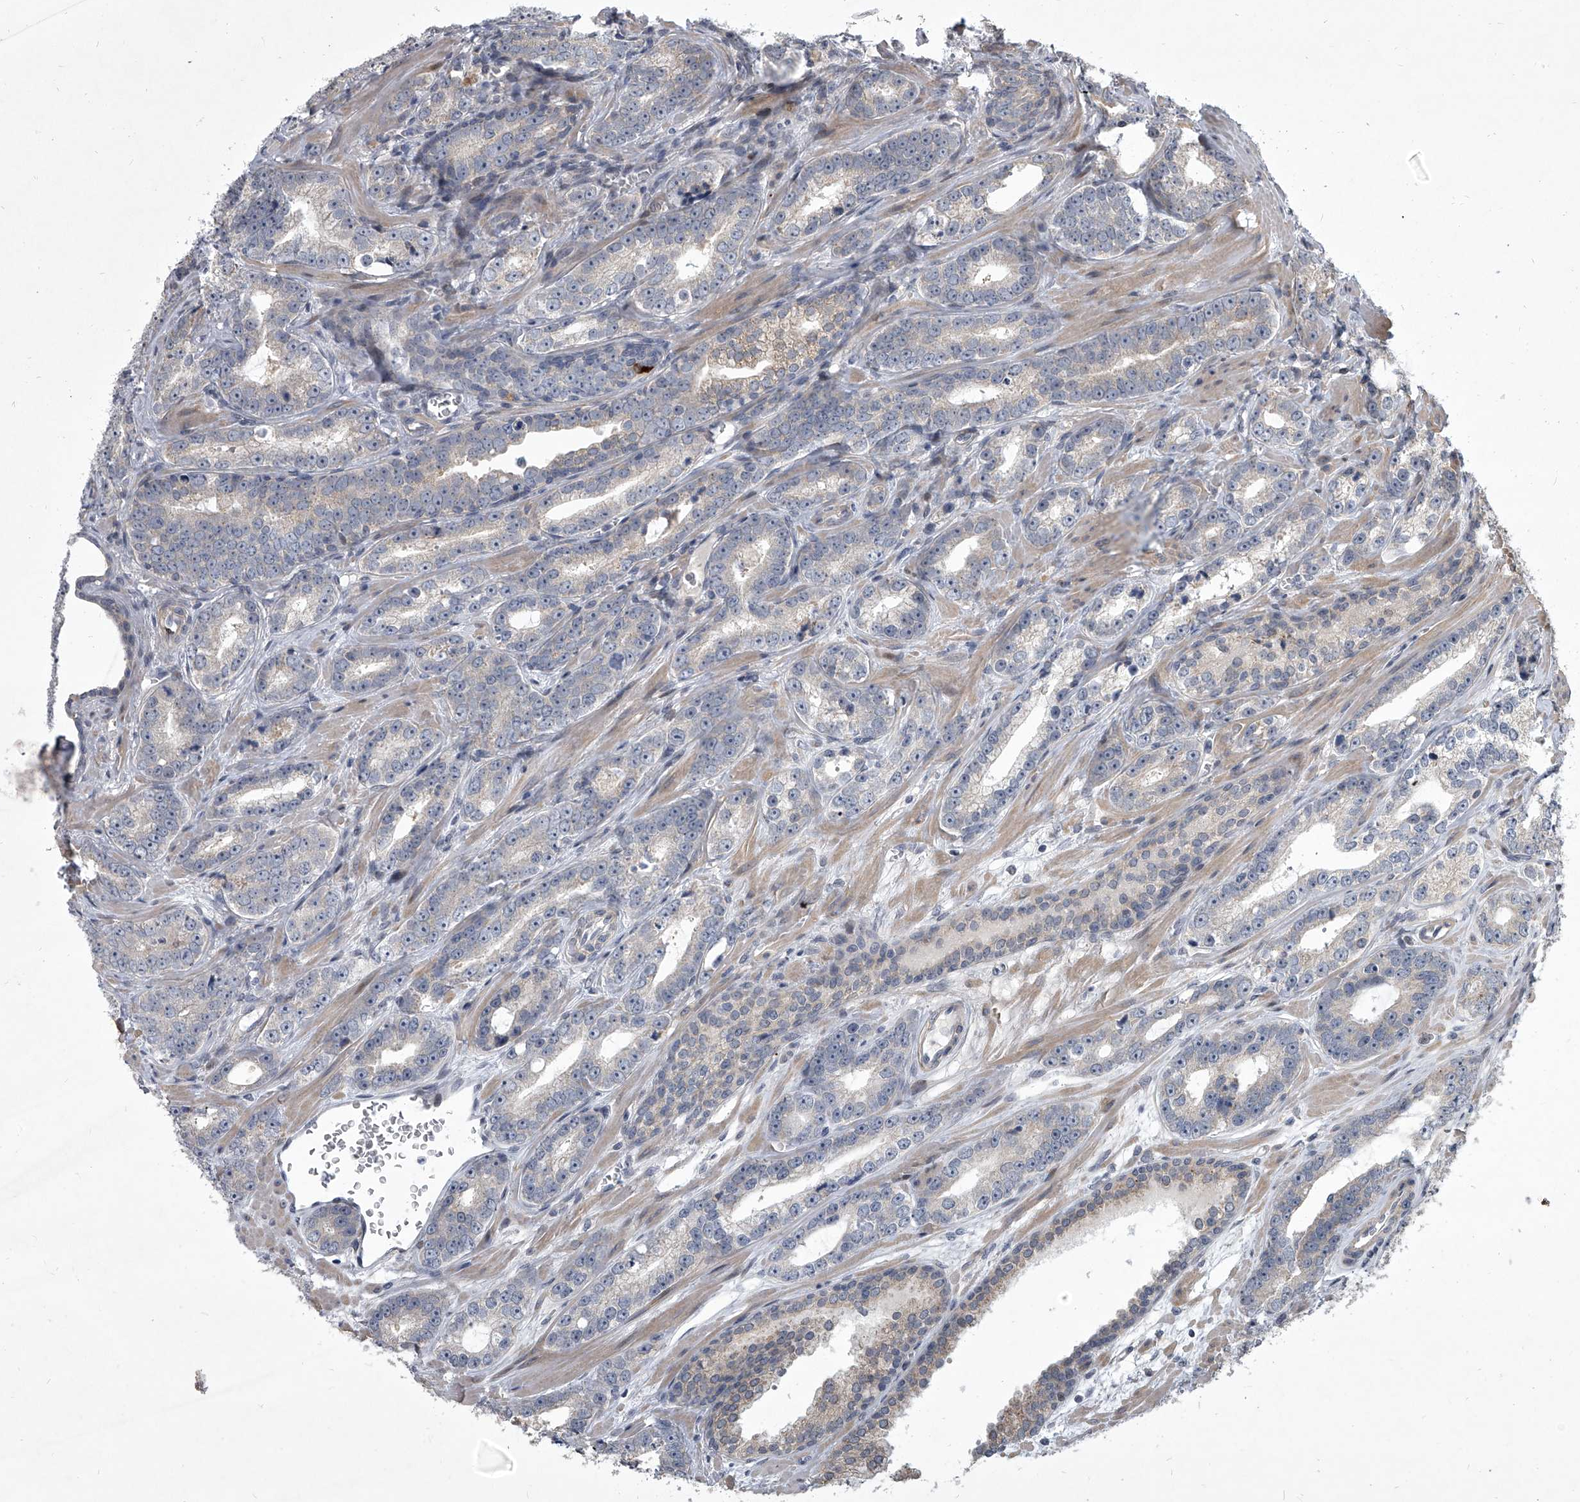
{"staining": {"intensity": "negative", "quantity": "none", "location": "none"}, "tissue": "prostate cancer", "cell_type": "Tumor cells", "image_type": "cancer", "snomed": [{"axis": "morphology", "description": "Adenocarcinoma, High grade"}, {"axis": "topography", "description": "Prostate"}], "caption": "Immunohistochemistry of prostate cancer demonstrates no positivity in tumor cells. The staining was performed using DAB (3,3'-diaminobenzidine) to visualize the protein expression in brown, while the nuclei were stained in blue with hematoxylin (Magnification: 20x).", "gene": "HEATR6", "patient": {"sex": "male", "age": 62}}